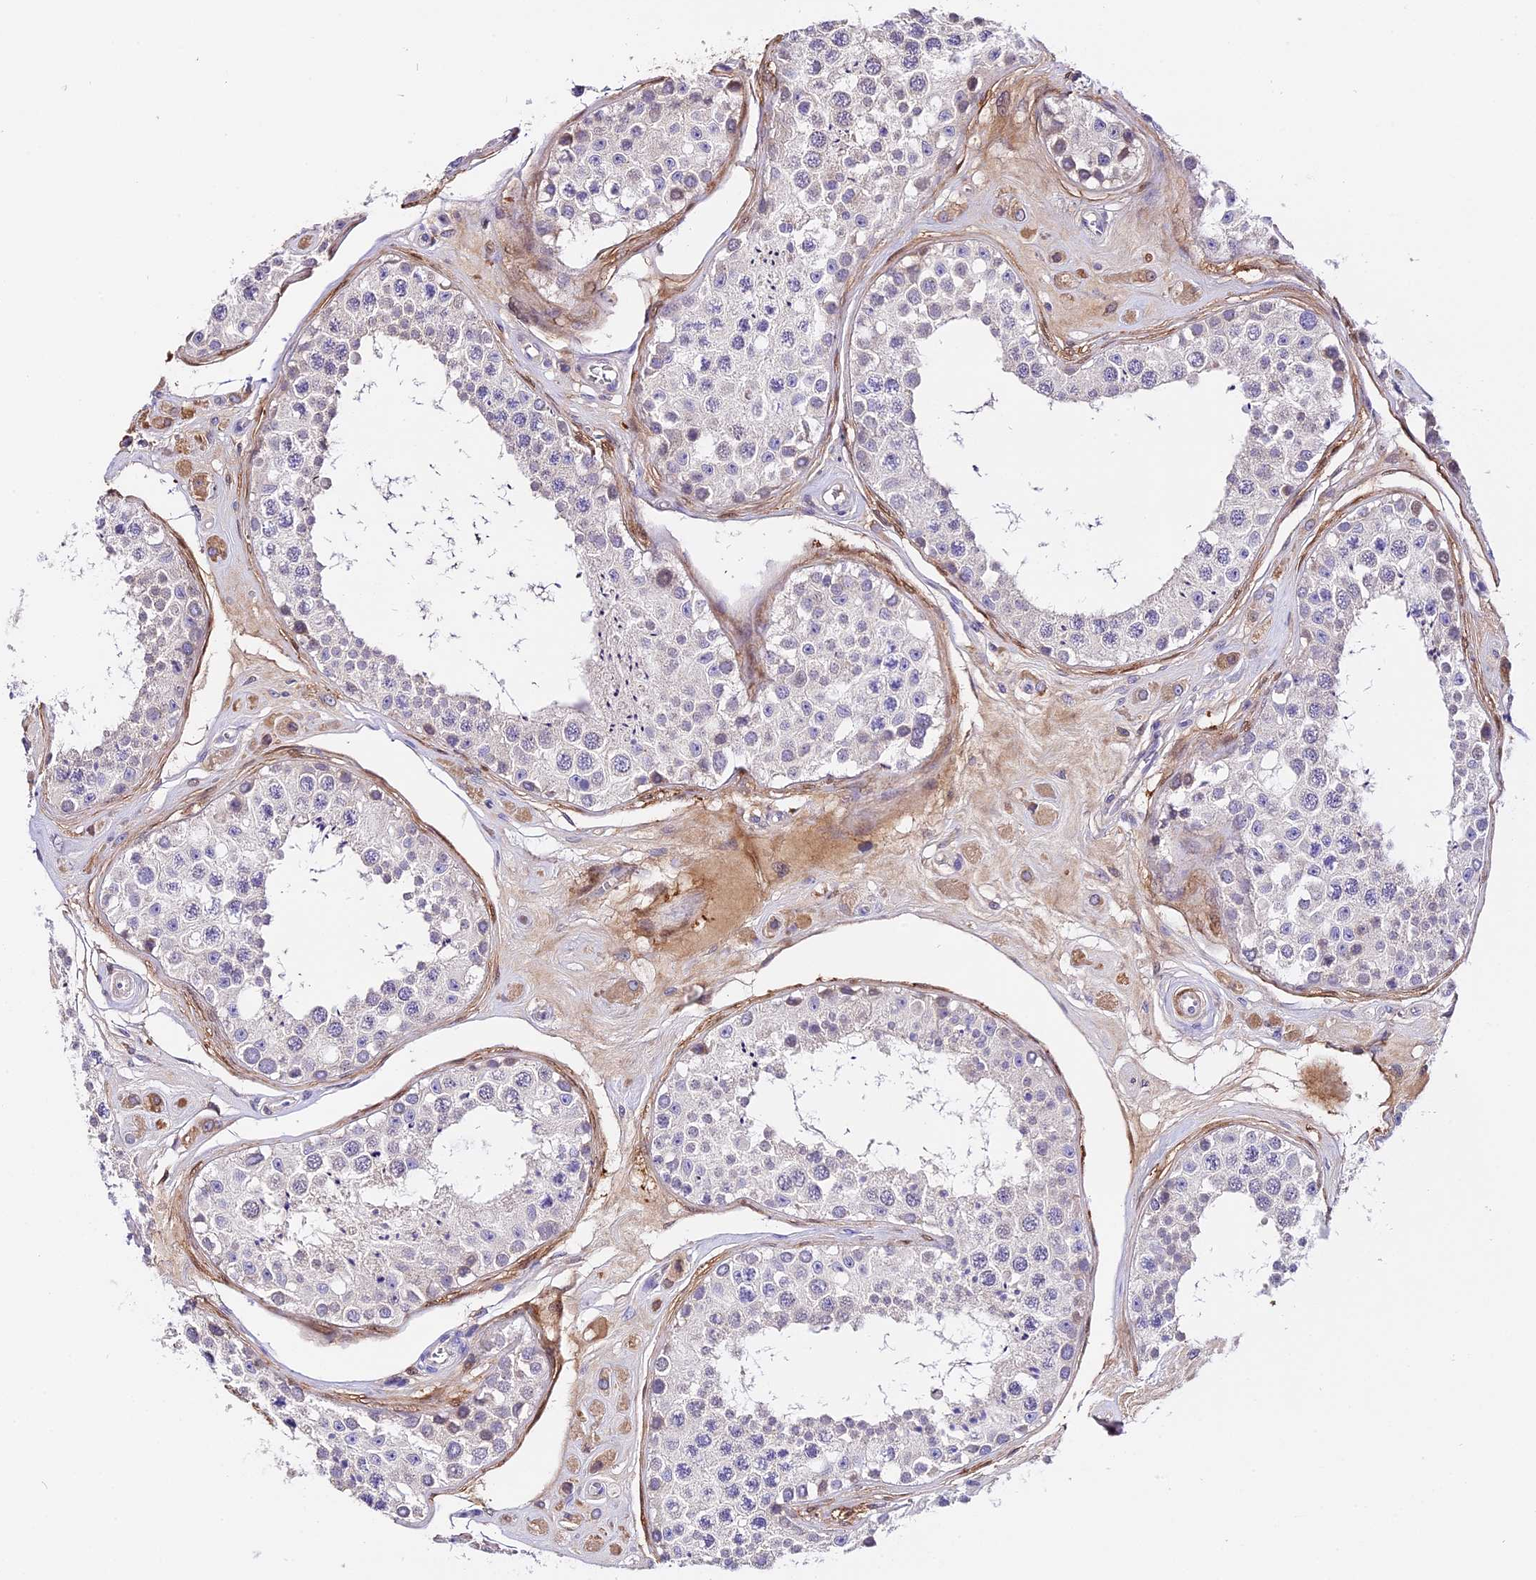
{"staining": {"intensity": "negative", "quantity": "none", "location": "none"}, "tissue": "testis", "cell_type": "Cells in seminiferous ducts", "image_type": "normal", "snomed": [{"axis": "morphology", "description": "Normal tissue, NOS"}, {"axis": "topography", "description": "Testis"}], "caption": "Testis stained for a protein using immunohistochemistry displays no expression cells in seminiferous ducts.", "gene": "MAP3K7CL", "patient": {"sex": "male", "age": 25}}